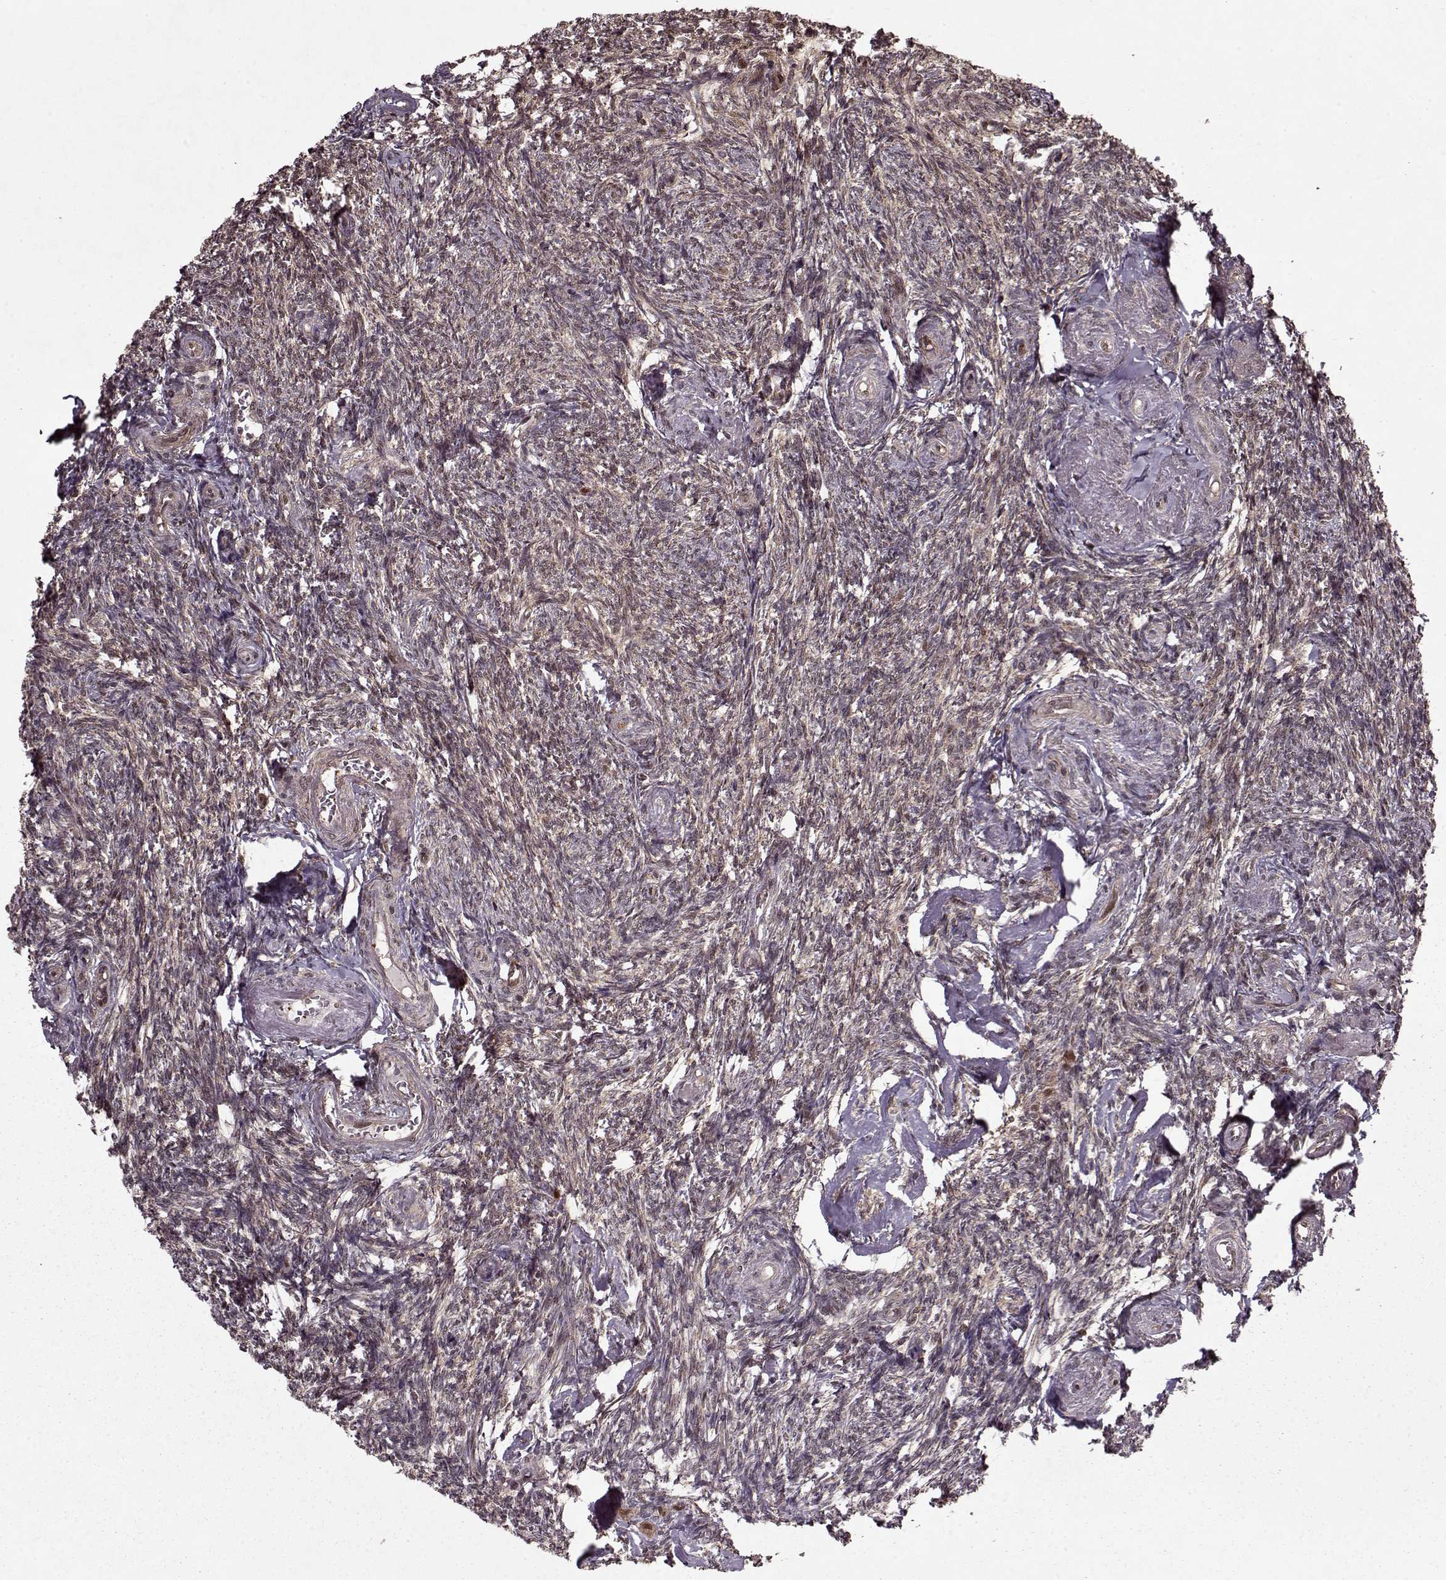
{"staining": {"intensity": "weak", "quantity": ">75%", "location": "cytoplasmic/membranous"}, "tissue": "ovary", "cell_type": "Ovarian stroma cells", "image_type": "normal", "snomed": [{"axis": "morphology", "description": "Normal tissue, NOS"}, {"axis": "topography", "description": "Ovary"}], "caption": "Ovarian stroma cells display low levels of weak cytoplasmic/membranous positivity in approximately >75% of cells in unremarkable human ovary. The protein is stained brown, and the nuclei are stained in blue (DAB (3,3'-diaminobenzidine) IHC with brightfield microscopy, high magnification).", "gene": "PSMA7", "patient": {"sex": "female", "age": 72}}